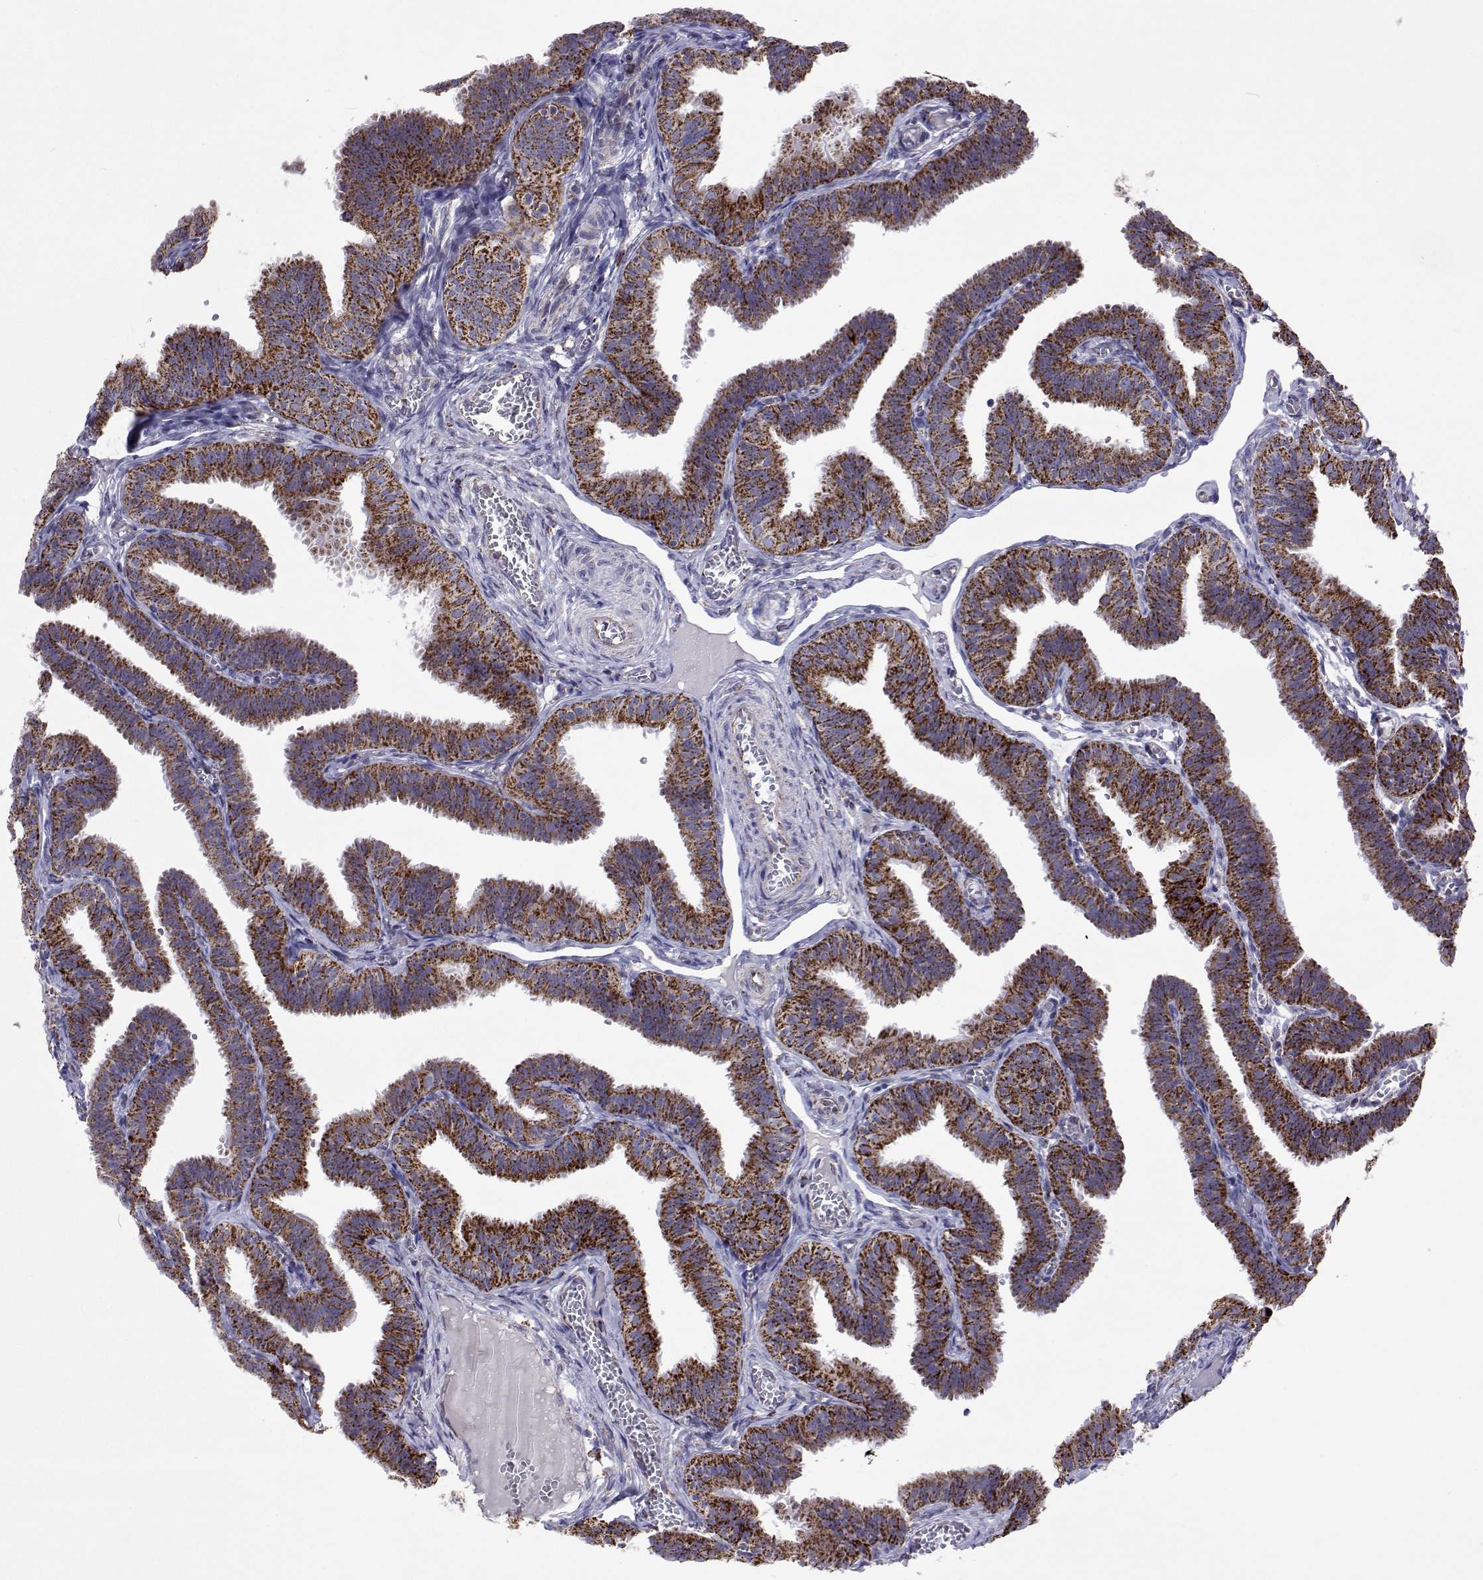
{"staining": {"intensity": "strong", "quantity": ">75%", "location": "cytoplasmic/membranous"}, "tissue": "fallopian tube", "cell_type": "Glandular cells", "image_type": "normal", "snomed": [{"axis": "morphology", "description": "Normal tissue, NOS"}, {"axis": "topography", "description": "Fallopian tube"}], "caption": "Glandular cells reveal high levels of strong cytoplasmic/membranous positivity in approximately >75% of cells in normal fallopian tube.", "gene": "MCCC2", "patient": {"sex": "female", "age": 25}}